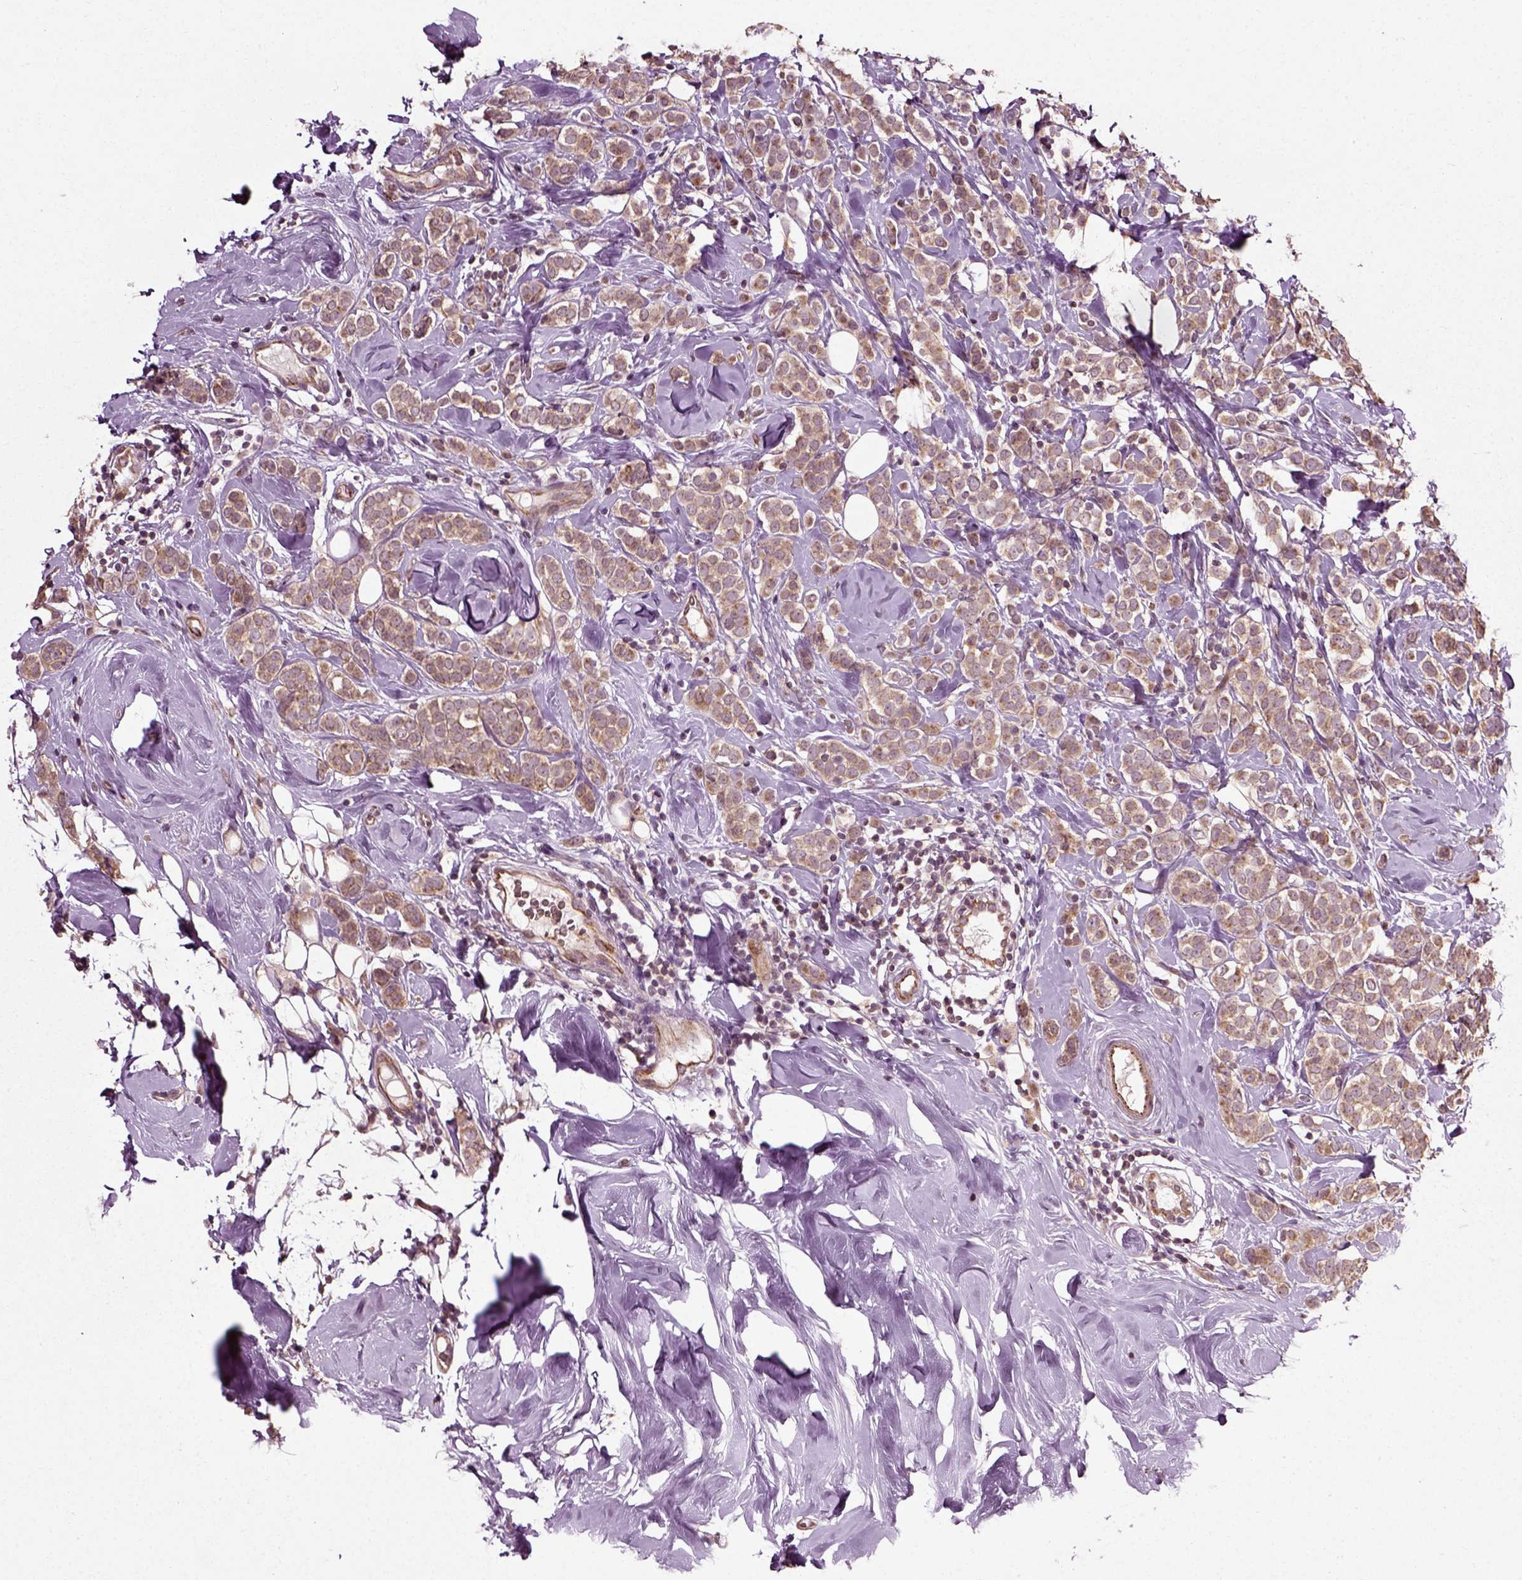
{"staining": {"intensity": "moderate", "quantity": "<25%", "location": "cytoplasmic/membranous"}, "tissue": "breast cancer", "cell_type": "Tumor cells", "image_type": "cancer", "snomed": [{"axis": "morphology", "description": "Lobular carcinoma"}, {"axis": "topography", "description": "Breast"}], "caption": "Approximately <25% of tumor cells in breast lobular carcinoma exhibit moderate cytoplasmic/membranous protein expression as visualized by brown immunohistochemical staining.", "gene": "PLCD3", "patient": {"sex": "female", "age": 49}}